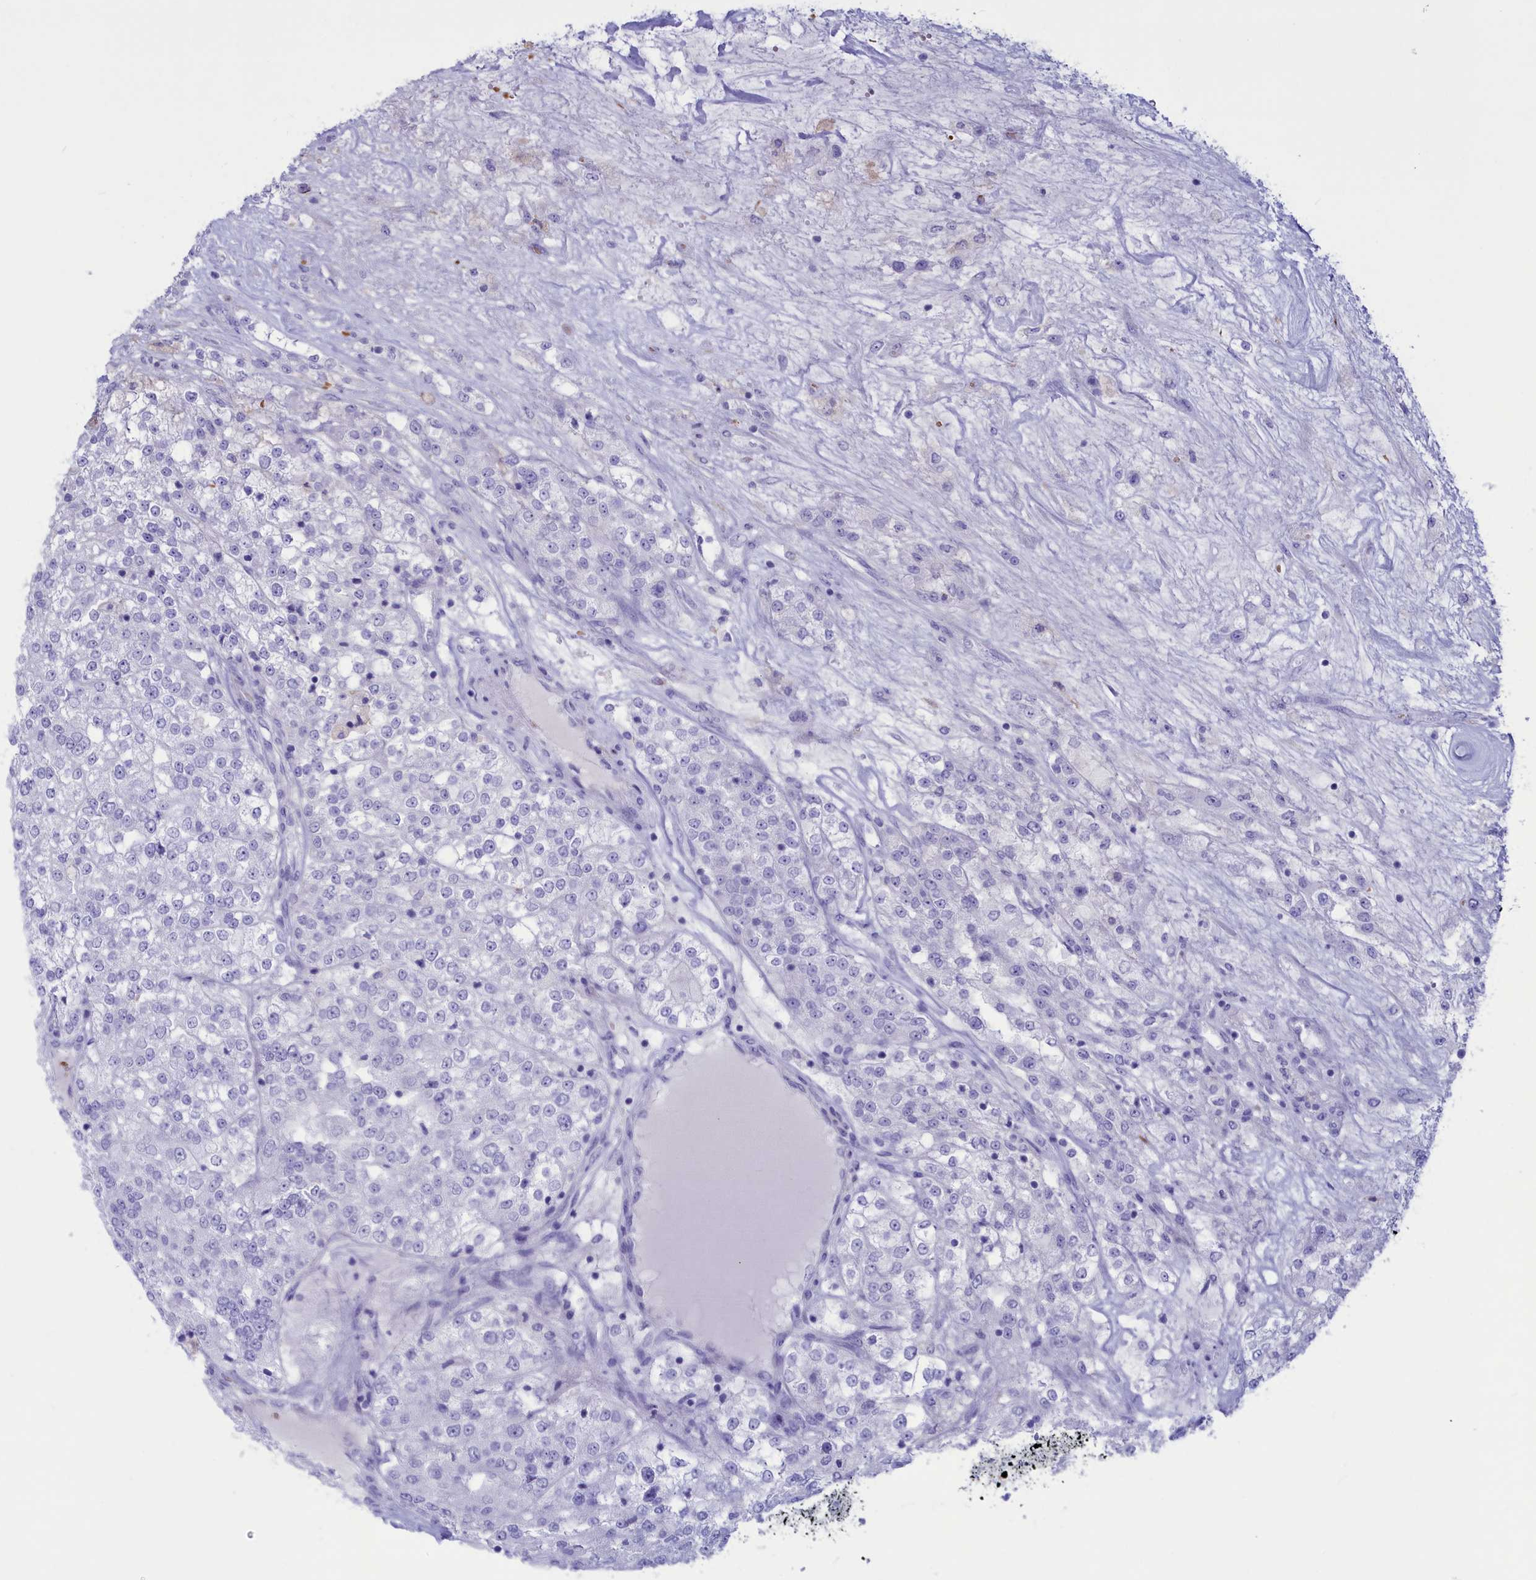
{"staining": {"intensity": "negative", "quantity": "none", "location": "none"}, "tissue": "renal cancer", "cell_type": "Tumor cells", "image_type": "cancer", "snomed": [{"axis": "morphology", "description": "Adenocarcinoma, NOS"}, {"axis": "topography", "description": "Kidney"}], "caption": "Immunohistochemistry (IHC) image of renal cancer (adenocarcinoma) stained for a protein (brown), which demonstrates no positivity in tumor cells.", "gene": "GAPDHS", "patient": {"sex": "female", "age": 63}}